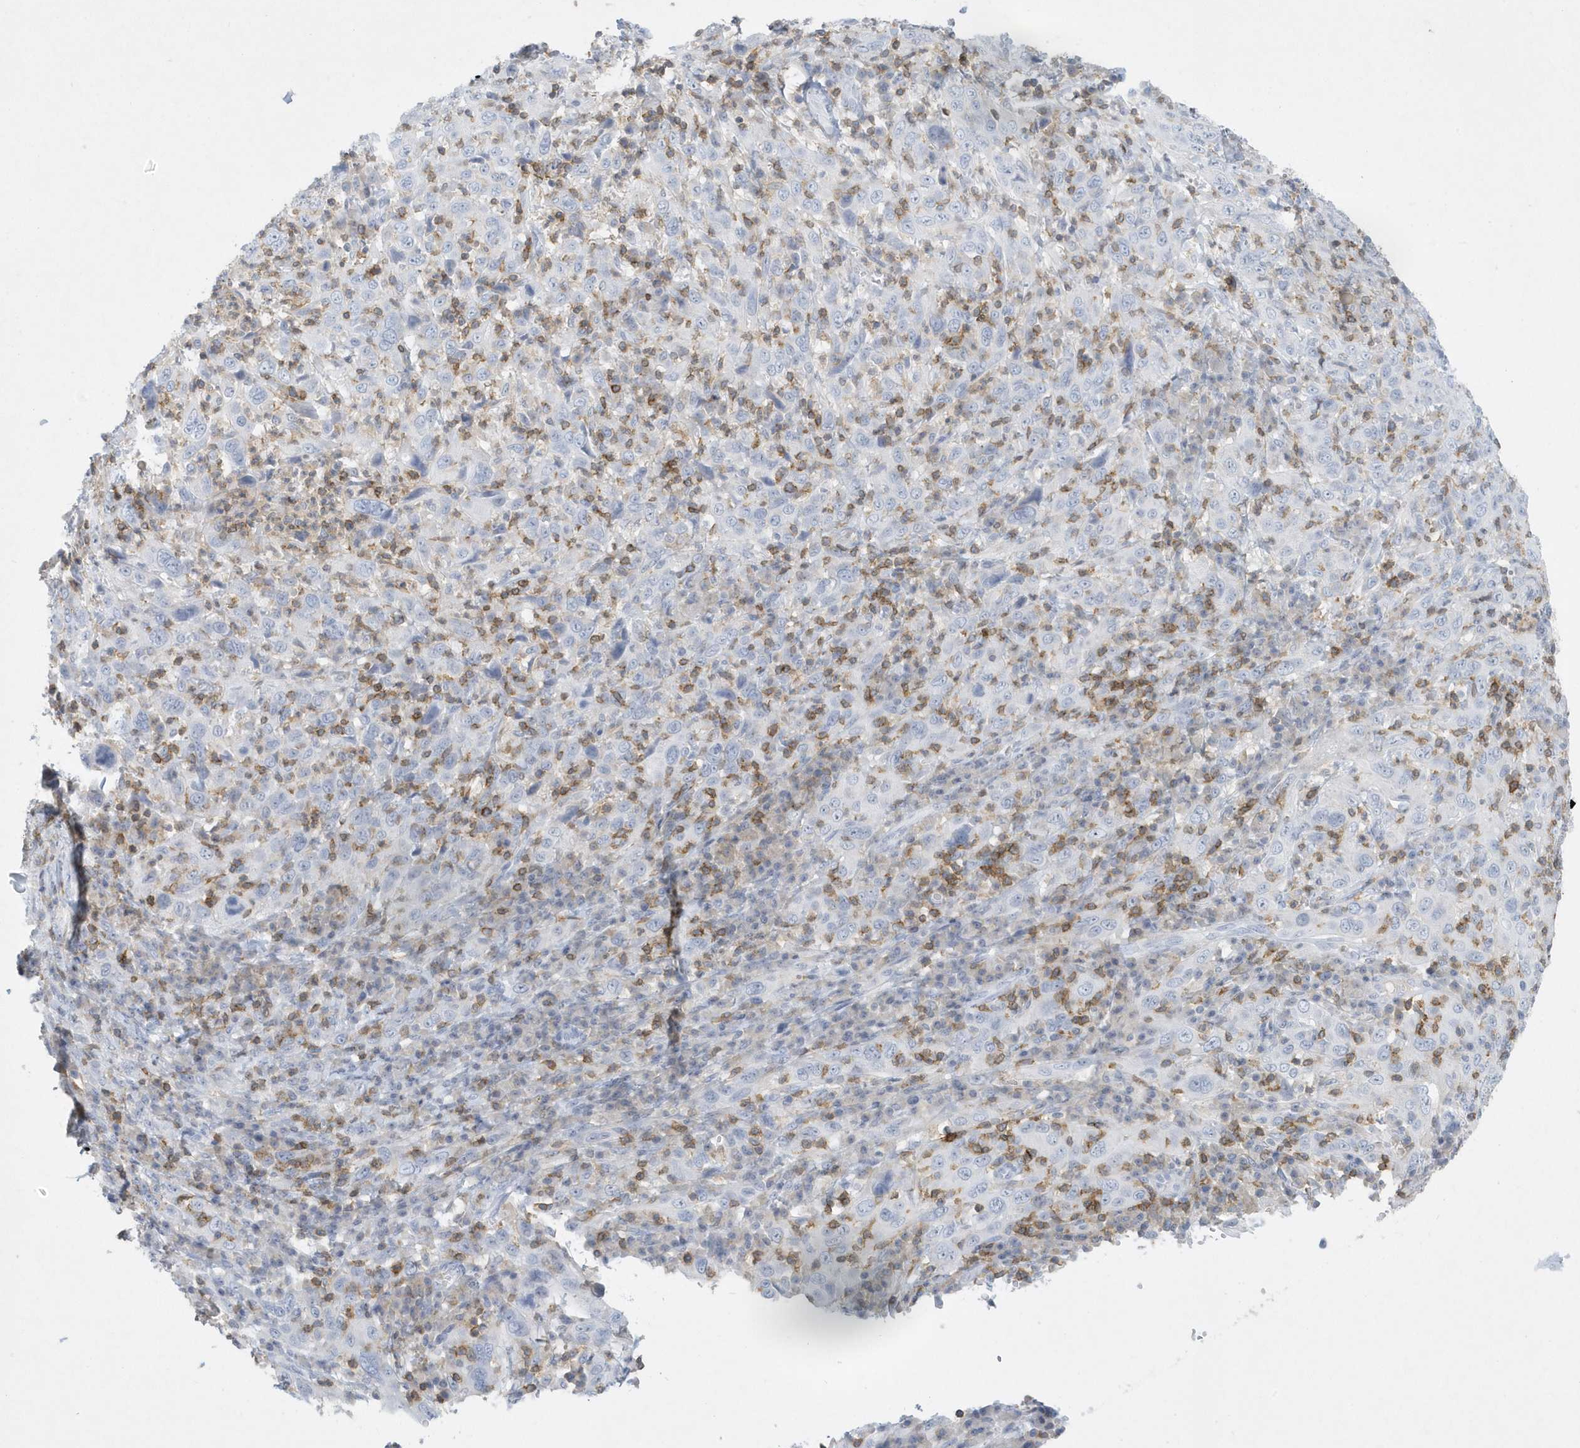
{"staining": {"intensity": "negative", "quantity": "none", "location": "none"}, "tissue": "cervical cancer", "cell_type": "Tumor cells", "image_type": "cancer", "snomed": [{"axis": "morphology", "description": "Squamous cell carcinoma, NOS"}, {"axis": "topography", "description": "Cervix"}], "caption": "Immunohistochemistry micrograph of cervical squamous cell carcinoma stained for a protein (brown), which exhibits no positivity in tumor cells. (DAB (3,3'-diaminobenzidine) IHC with hematoxylin counter stain).", "gene": "PSD4", "patient": {"sex": "female", "age": 46}}